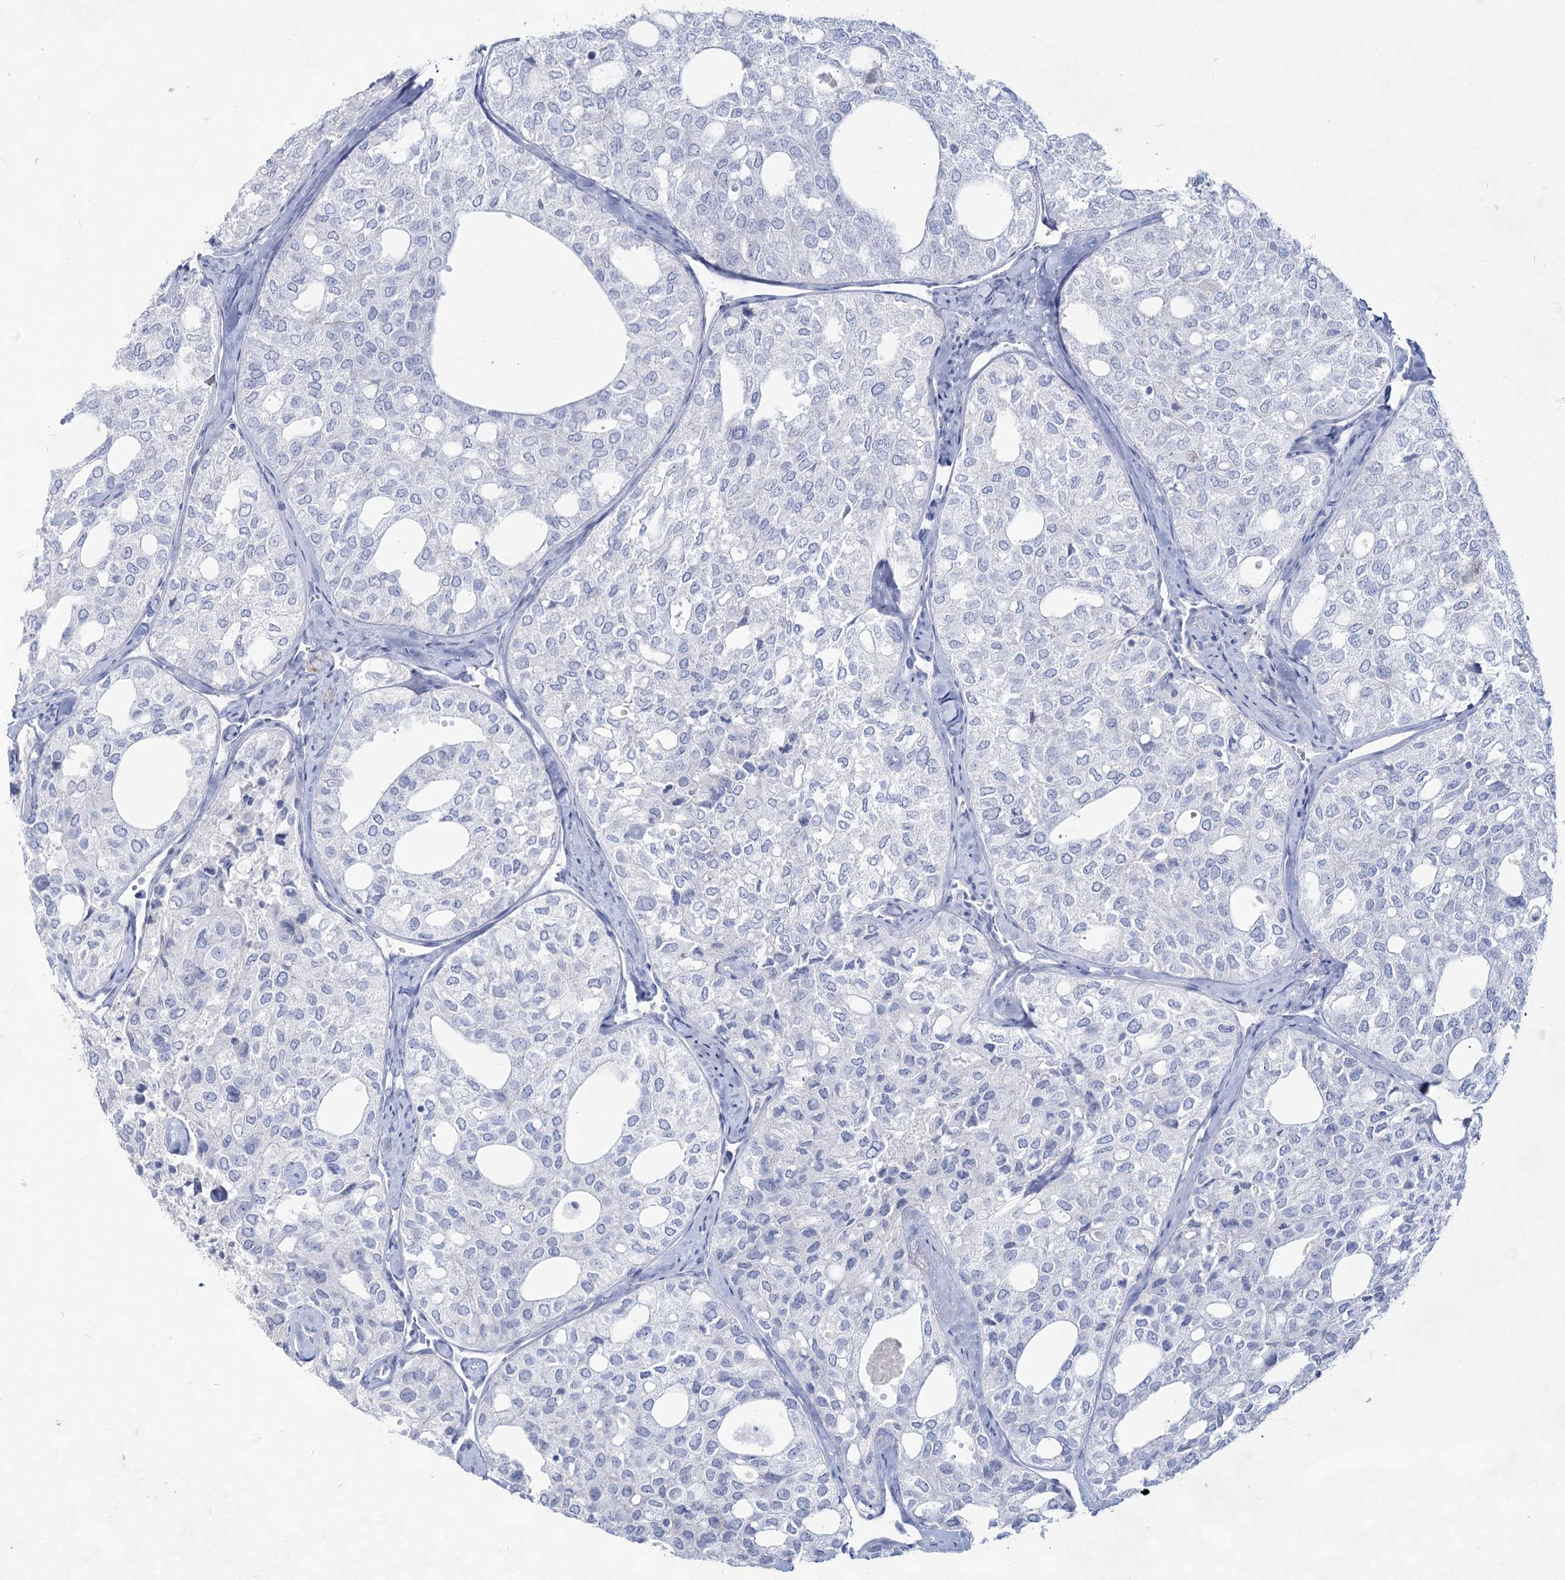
{"staining": {"intensity": "negative", "quantity": "none", "location": "none"}, "tissue": "thyroid cancer", "cell_type": "Tumor cells", "image_type": "cancer", "snomed": [{"axis": "morphology", "description": "Follicular adenoma carcinoma, NOS"}, {"axis": "topography", "description": "Thyroid gland"}], "caption": "This is a histopathology image of immunohistochemistry staining of thyroid cancer, which shows no expression in tumor cells.", "gene": "ACRV1", "patient": {"sex": "male", "age": 75}}